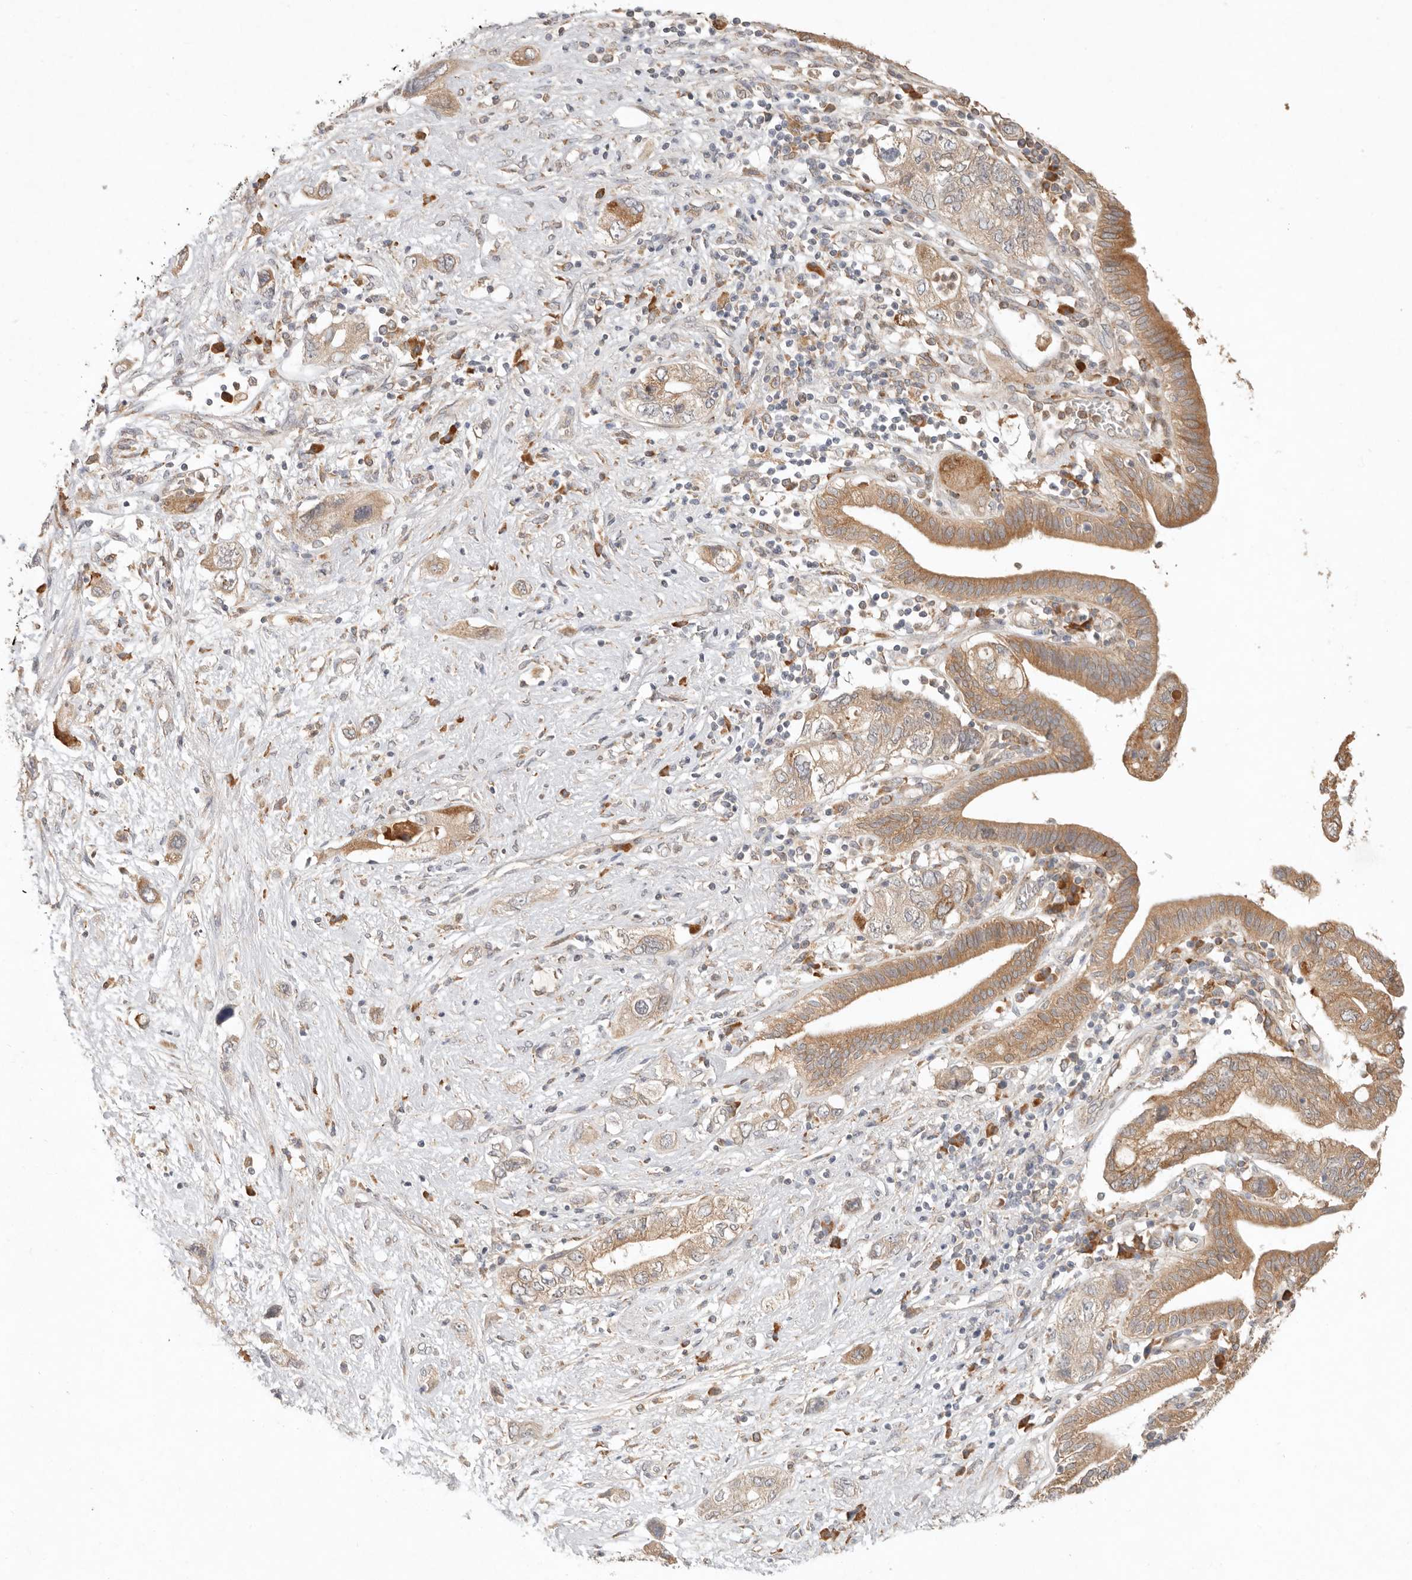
{"staining": {"intensity": "moderate", "quantity": ">75%", "location": "cytoplasmic/membranous"}, "tissue": "pancreatic cancer", "cell_type": "Tumor cells", "image_type": "cancer", "snomed": [{"axis": "morphology", "description": "Adenocarcinoma, NOS"}, {"axis": "topography", "description": "Pancreas"}], "caption": "Brown immunohistochemical staining in adenocarcinoma (pancreatic) displays moderate cytoplasmic/membranous expression in approximately >75% of tumor cells.", "gene": "ARHGEF10L", "patient": {"sex": "female", "age": 73}}